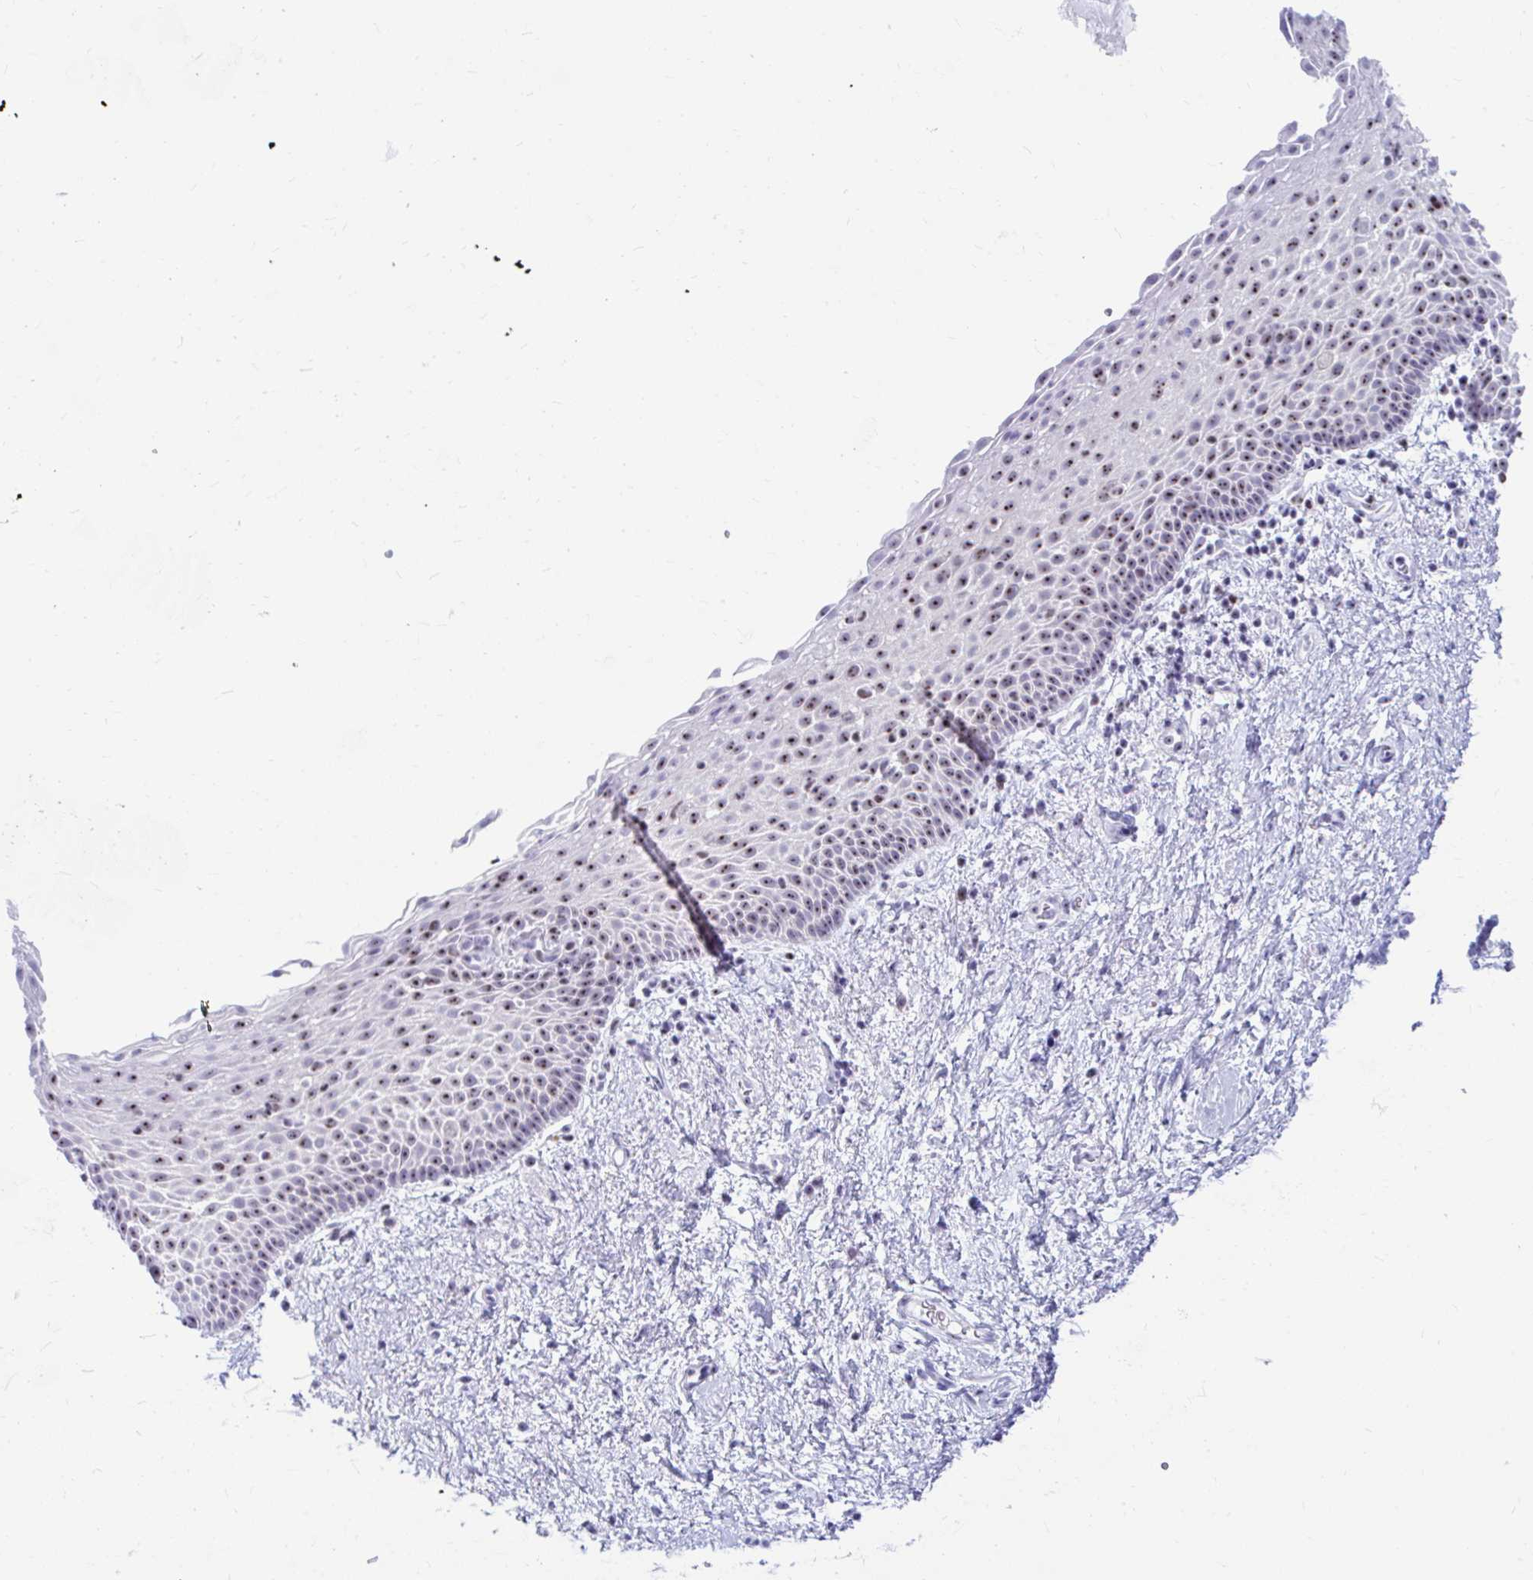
{"staining": {"intensity": "moderate", "quantity": ">75%", "location": "nuclear"}, "tissue": "vagina", "cell_type": "Squamous epithelial cells", "image_type": "normal", "snomed": [{"axis": "morphology", "description": "Normal tissue, NOS"}, {"axis": "topography", "description": "Vagina"}], "caption": "Immunohistochemistry (IHC) (DAB (3,3'-diaminobenzidine)) staining of unremarkable human vagina shows moderate nuclear protein positivity in about >75% of squamous epithelial cells.", "gene": "FTSJ3", "patient": {"sex": "female", "age": 61}}